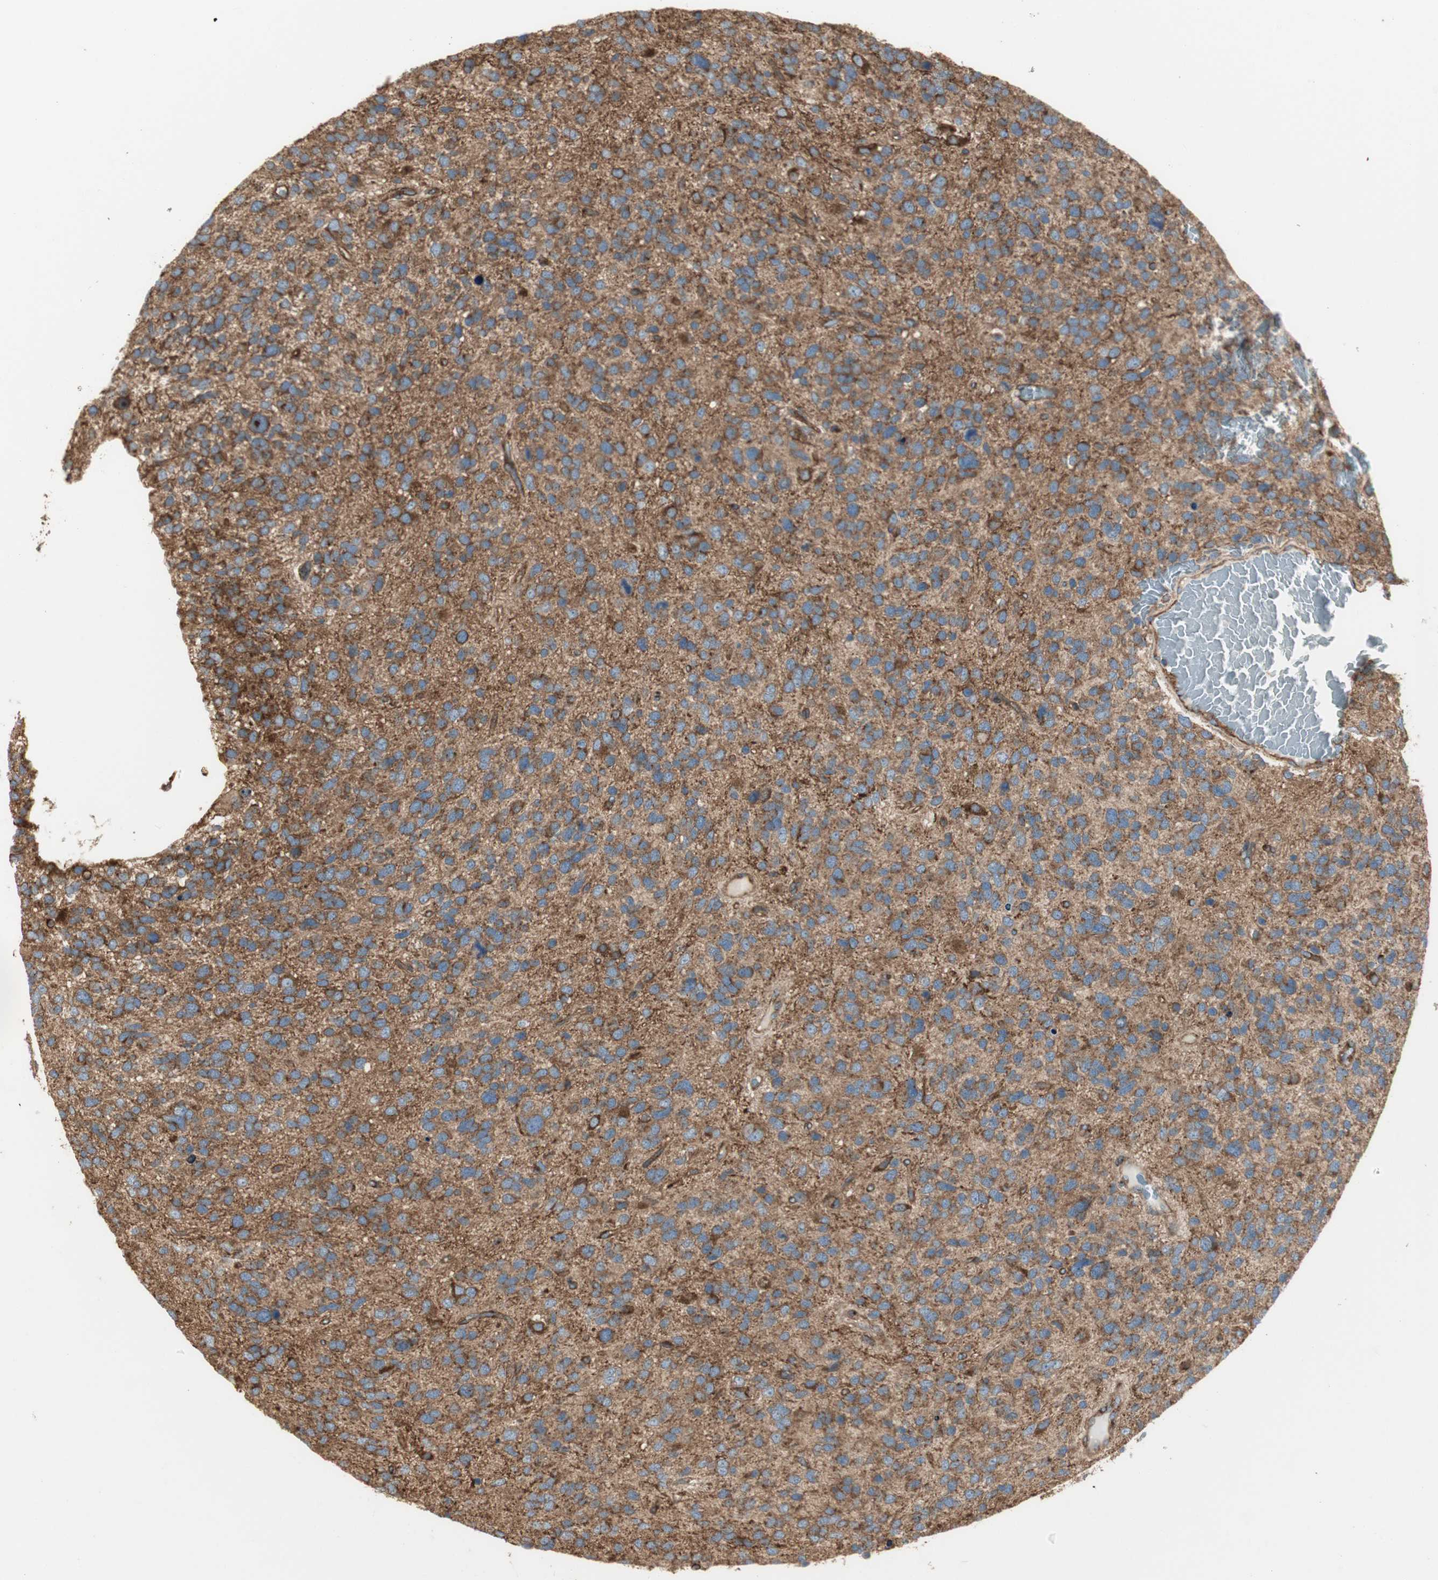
{"staining": {"intensity": "strong", "quantity": ">75%", "location": "cytoplasmic/membranous"}, "tissue": "glioma", "cell_type": "Tumor cells", "image_type": "cancer", "snomed": [{"axis": "morphology", "description": "Glioma, malignant, High grade"}, {"axis": "topography", "description": "Brain"}], "caption": "Glioma stained for a protein (brown) displays strong cytoplasmic/membranous positive positivity in approximately >75% of tumor cells.", "gene": "H6PD", "patient": {"sex": "female", "age": 58}}